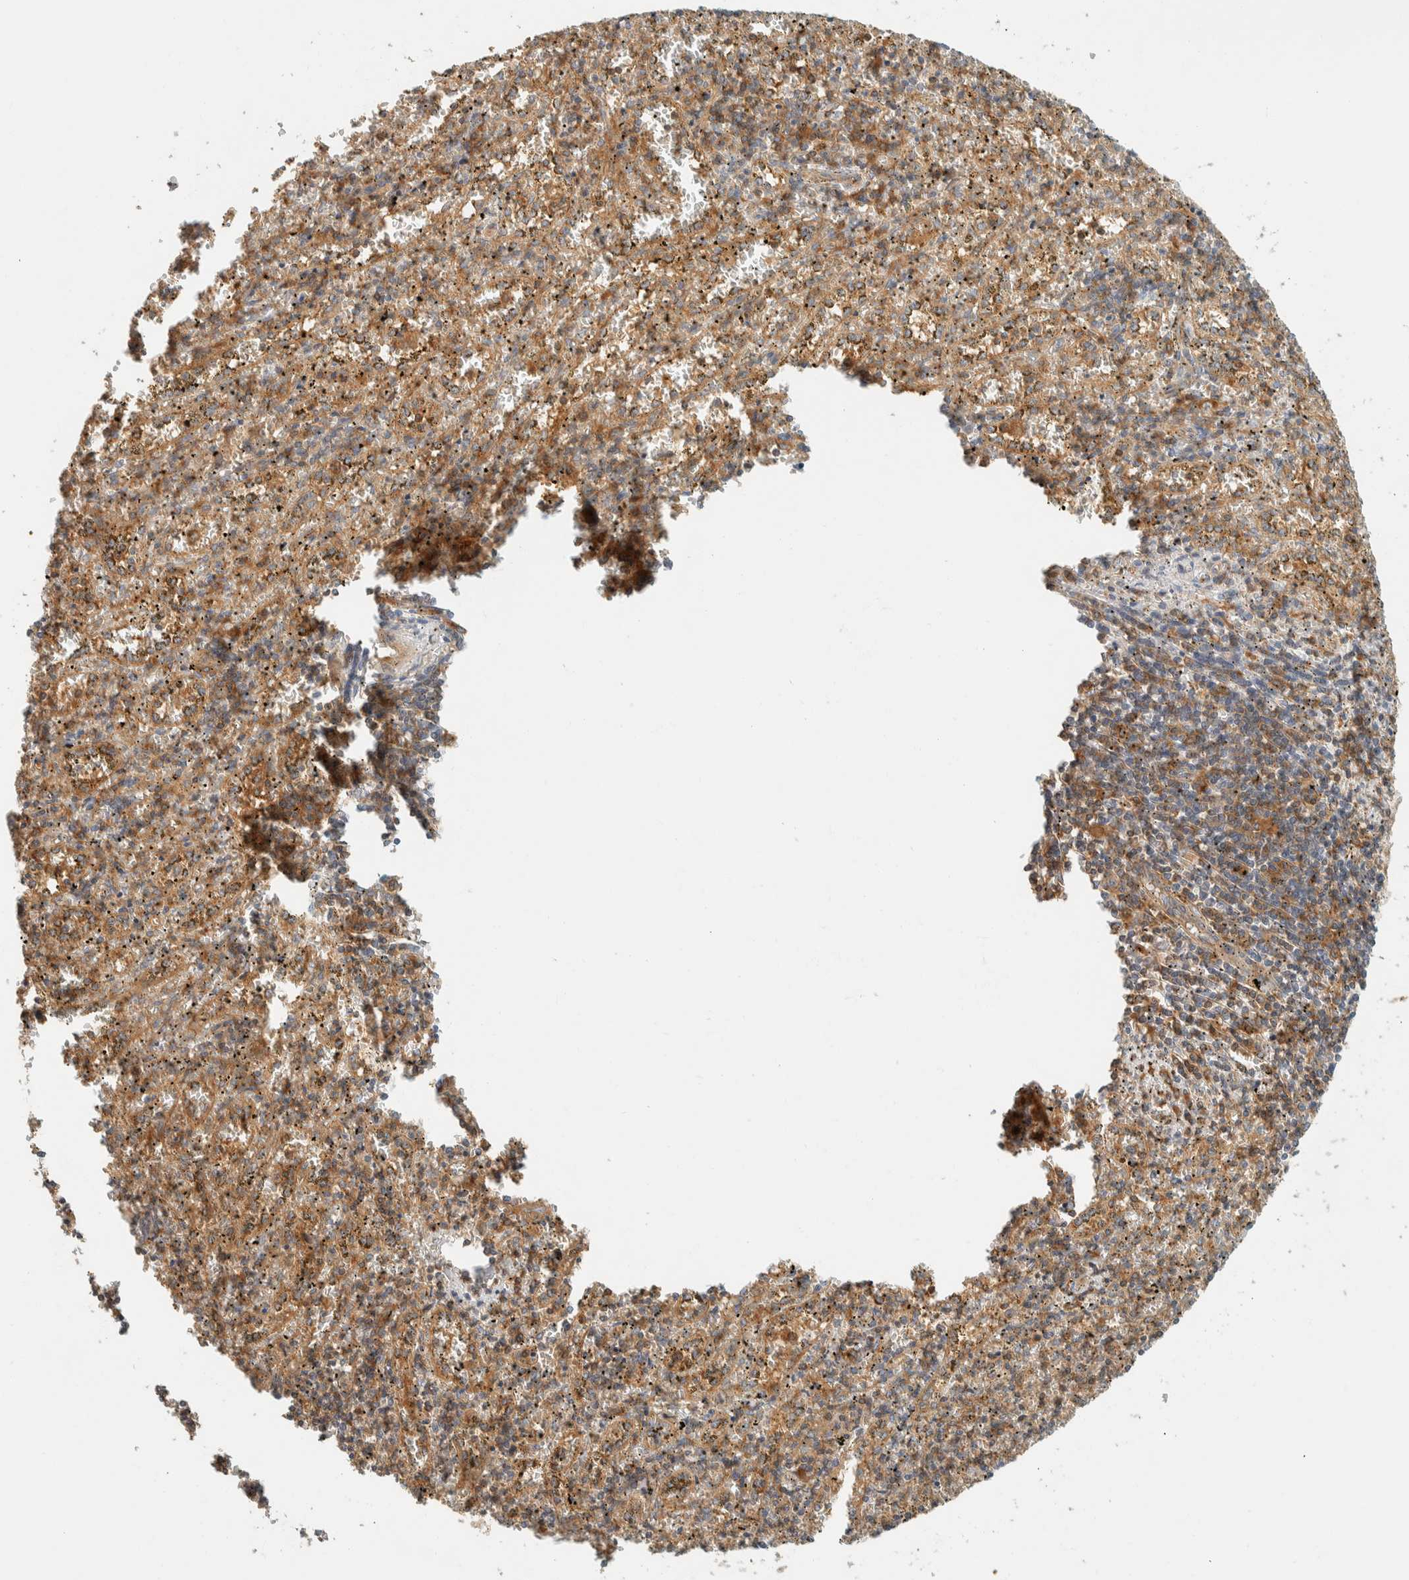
{"staining": {"intensity": "moderate", "quantity": "25%-75%", "location": "cytoplasmic/membranous"}, "tissue": "spleen", "cell_type": "Cells in red pulp", "image_type": "normal", "snomed": [{"axis": "morphology", "description": "Normal tissue, NOS"}, {"axis": "topography", "description": "Spleen"}], "caption": "Normal spleen was stained to show a protein in brown. There is medium levels of moderate cytoplasmic/membranous staining in approximately 25%-75% of cells in red pulp. The staining was performed using DAB (3,3'-diaminobenzidine) to visualize the protein expression in brown, while the nuclei were stained in blue with hematoxylin (Magnification: 20x).", "gene": "ARFGEF1", "patient": {"sex": "male", "age": 11}}